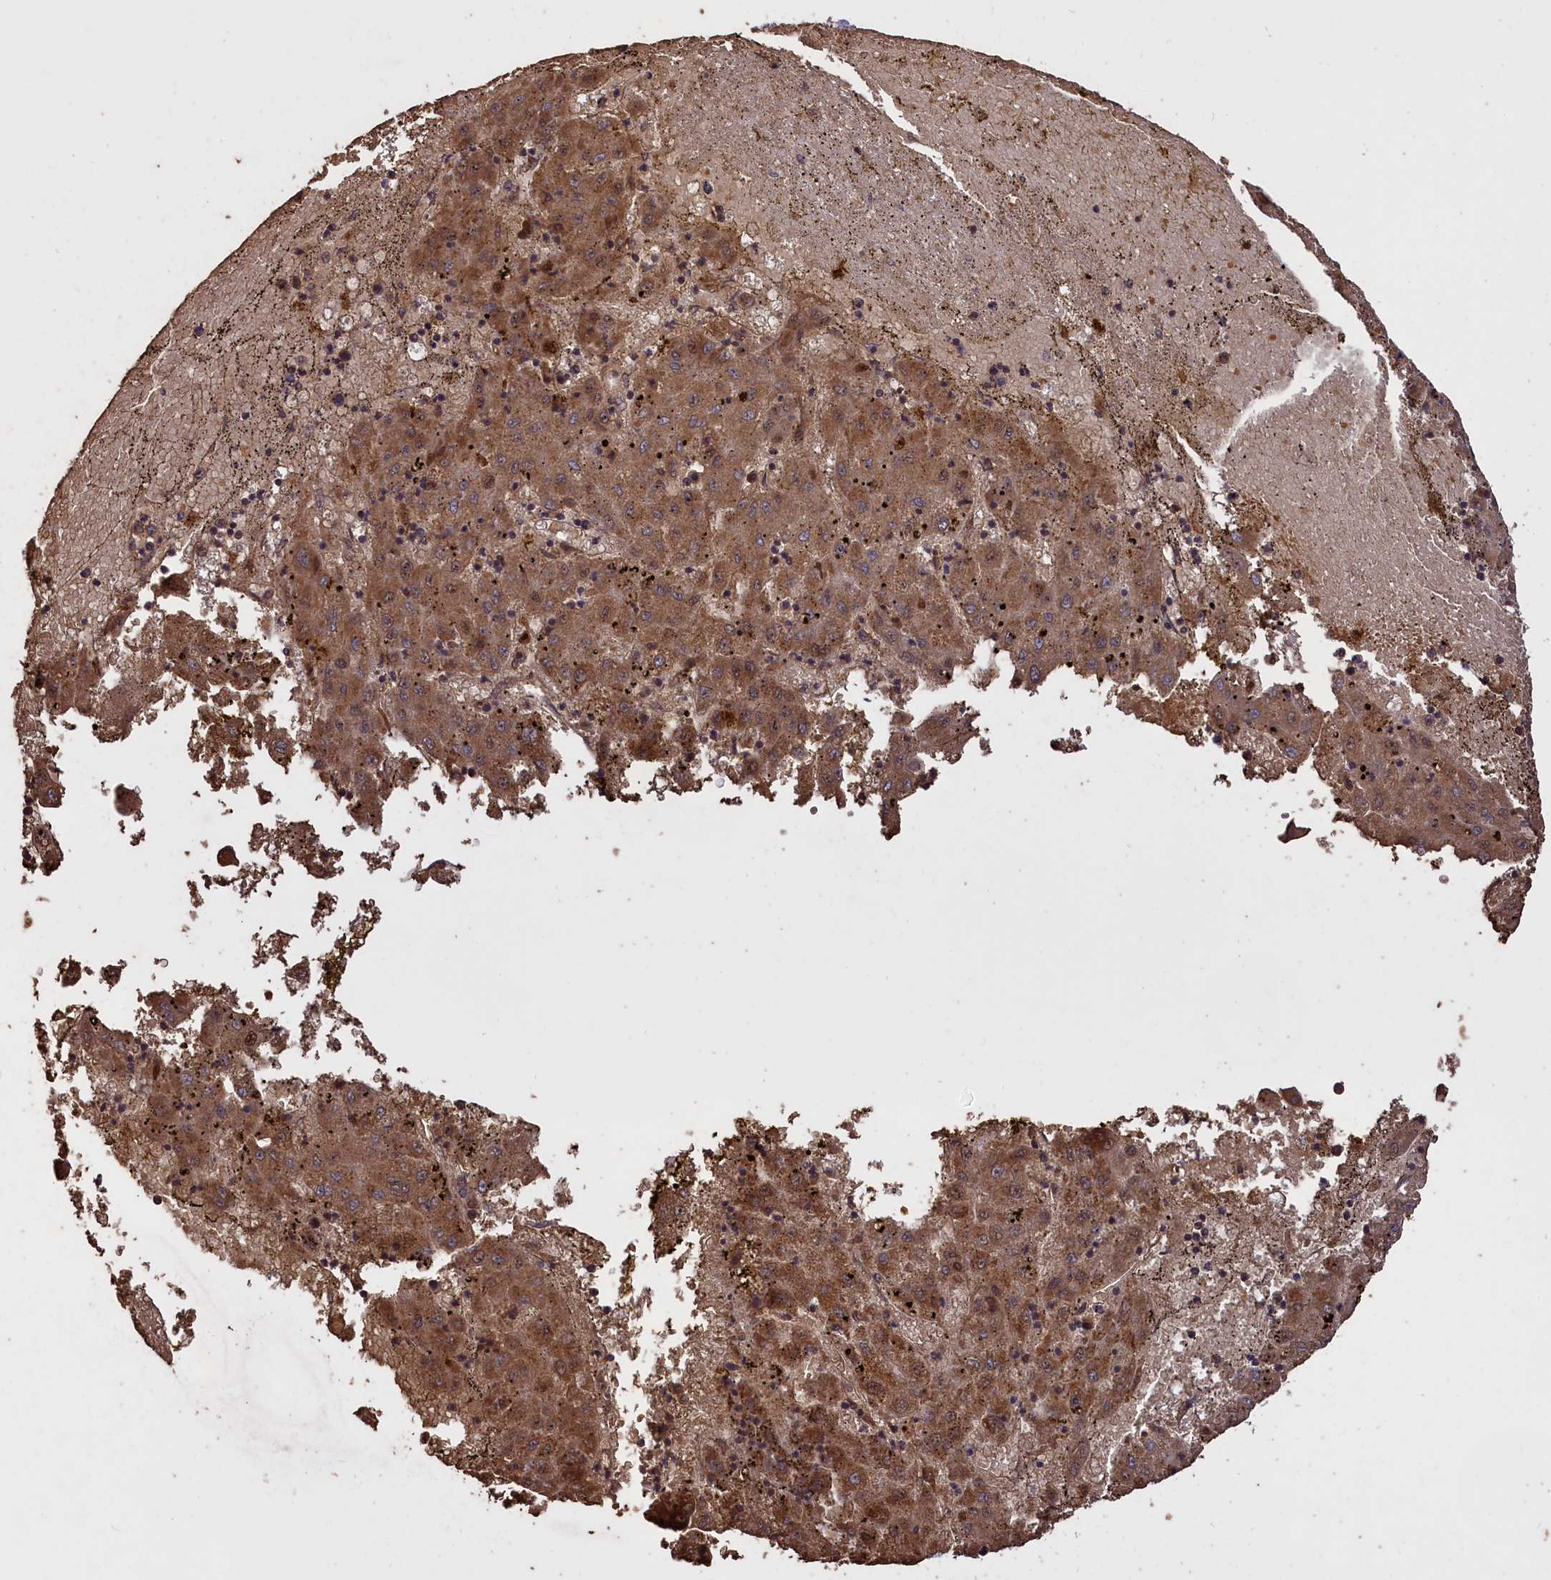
{"staining": {"intensity": "moderate", "quantity": ">75%", "location": "cytoplasmic/membranous"}, "tissue": "liver cancer", "cell_type": "Tumor cells", "image_type": "cancer", "snomed": [{"axis": "morphology", "description": "Carcinoma, Hepatocellular, NOS"}, {"axis": "topography", "description": "Liver"}], "caption": "Immunohistochemistry micrograph of neoplastic tissue: human hepatocellular carcinoma (liver) stained using IHC displays medium levels of moderate protein expression localized specifically in the cytoplasmic/membranous of tumor cells, appearing as a cytoplasmic/membranous brown color.", "gene": "CLRN2", "patient": {"sex": "male", "age": 72}}